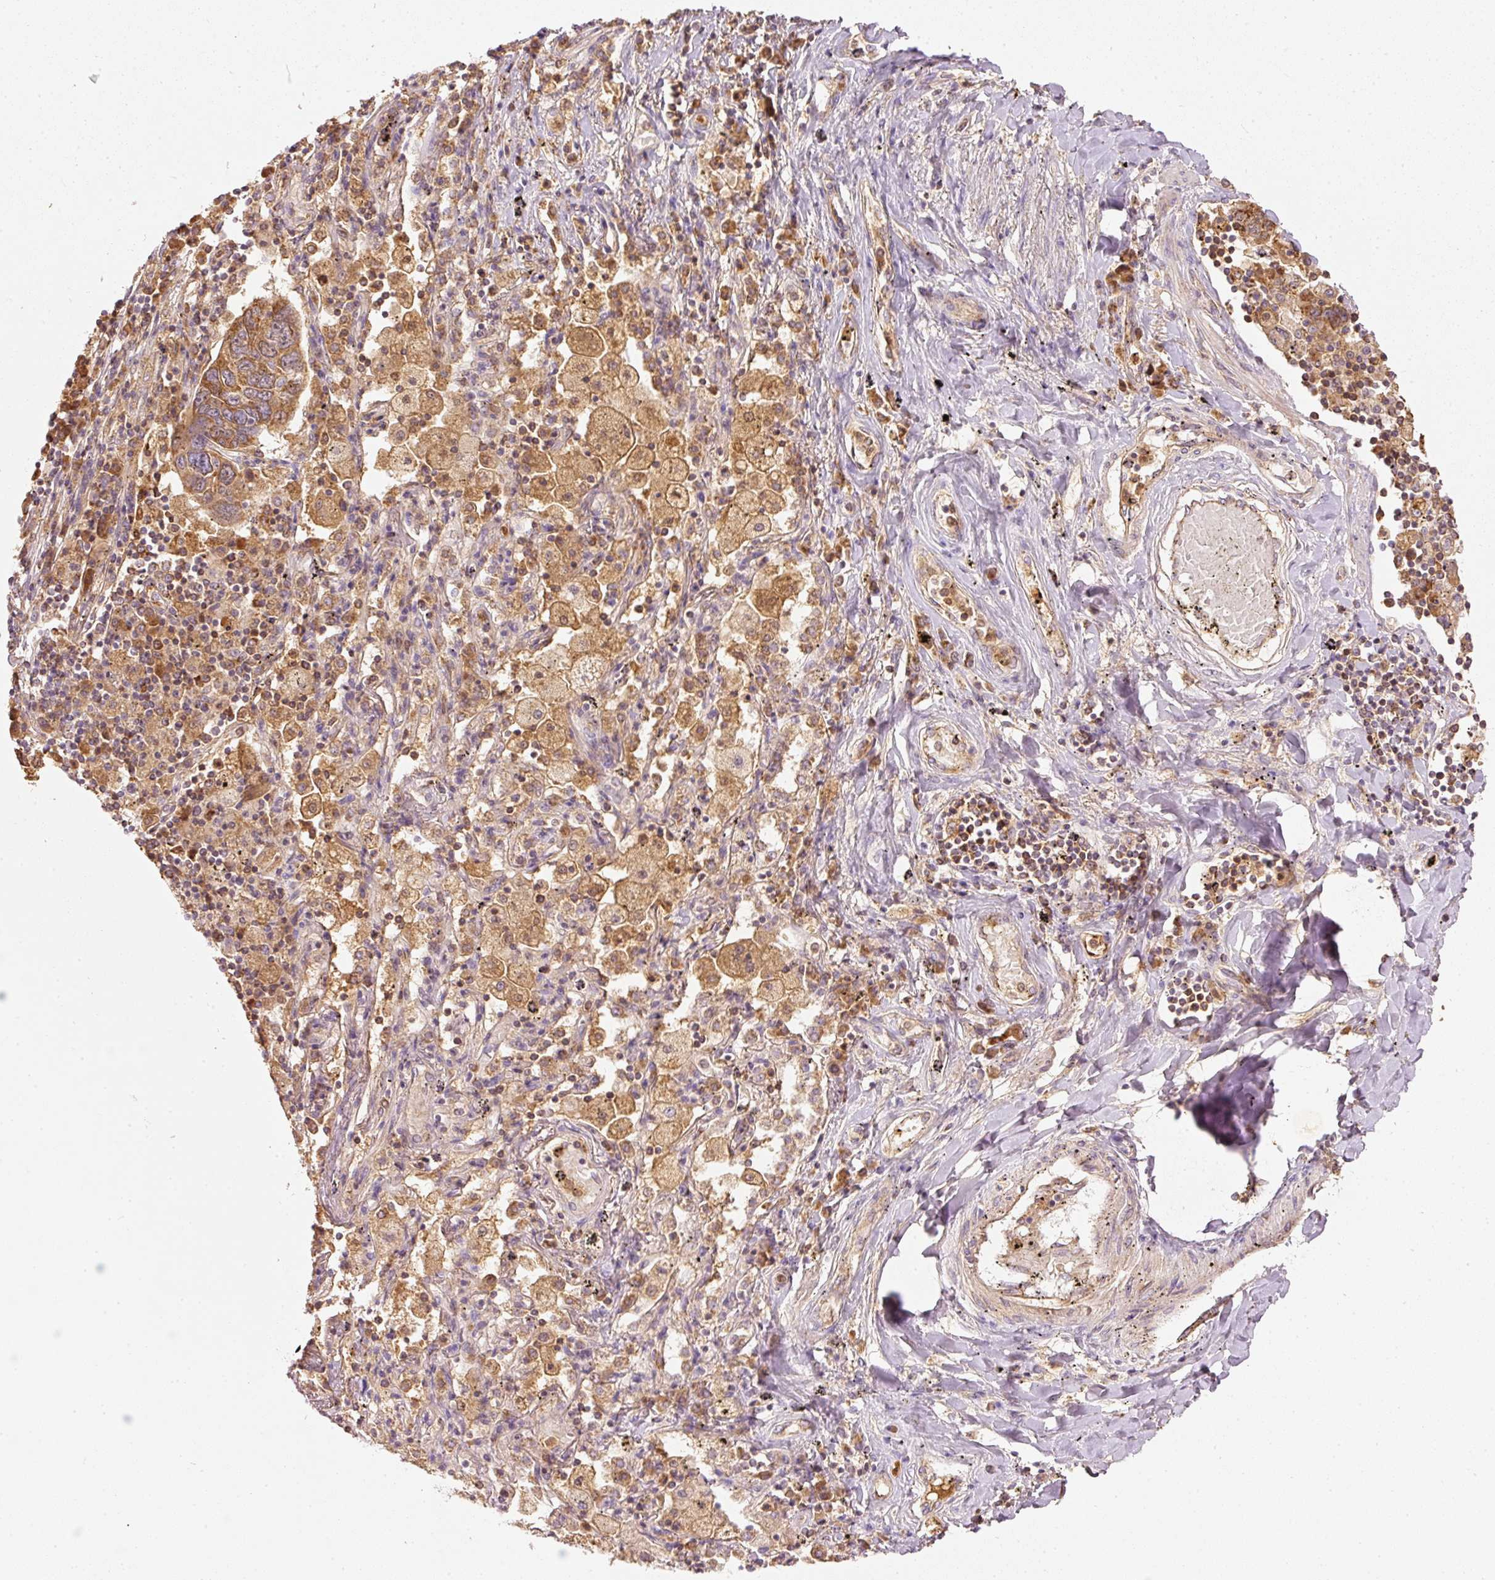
{"staining": {"intensity": "moderate", "quantity": ">75%", "location": "cytoplasmic/membranous,nuclear"}, "tissue": "lung cancer", "cell_type": "Tumor cells", "image_type": "cancer", "snomed": [{"axis": "morphology", "description": "Squamous cell carcinoma, NOS"}, {"axis": "topography", "description": "Lung"}], "caption": "Protein expression analysis of squamous cell carcinoma (lung) shows moderate cytoplasmic/membranous and nuclear positivity in about >75% of tumor cells.", "gene": "PSENEN", "patient": {"sex": "male", "age": 65}}